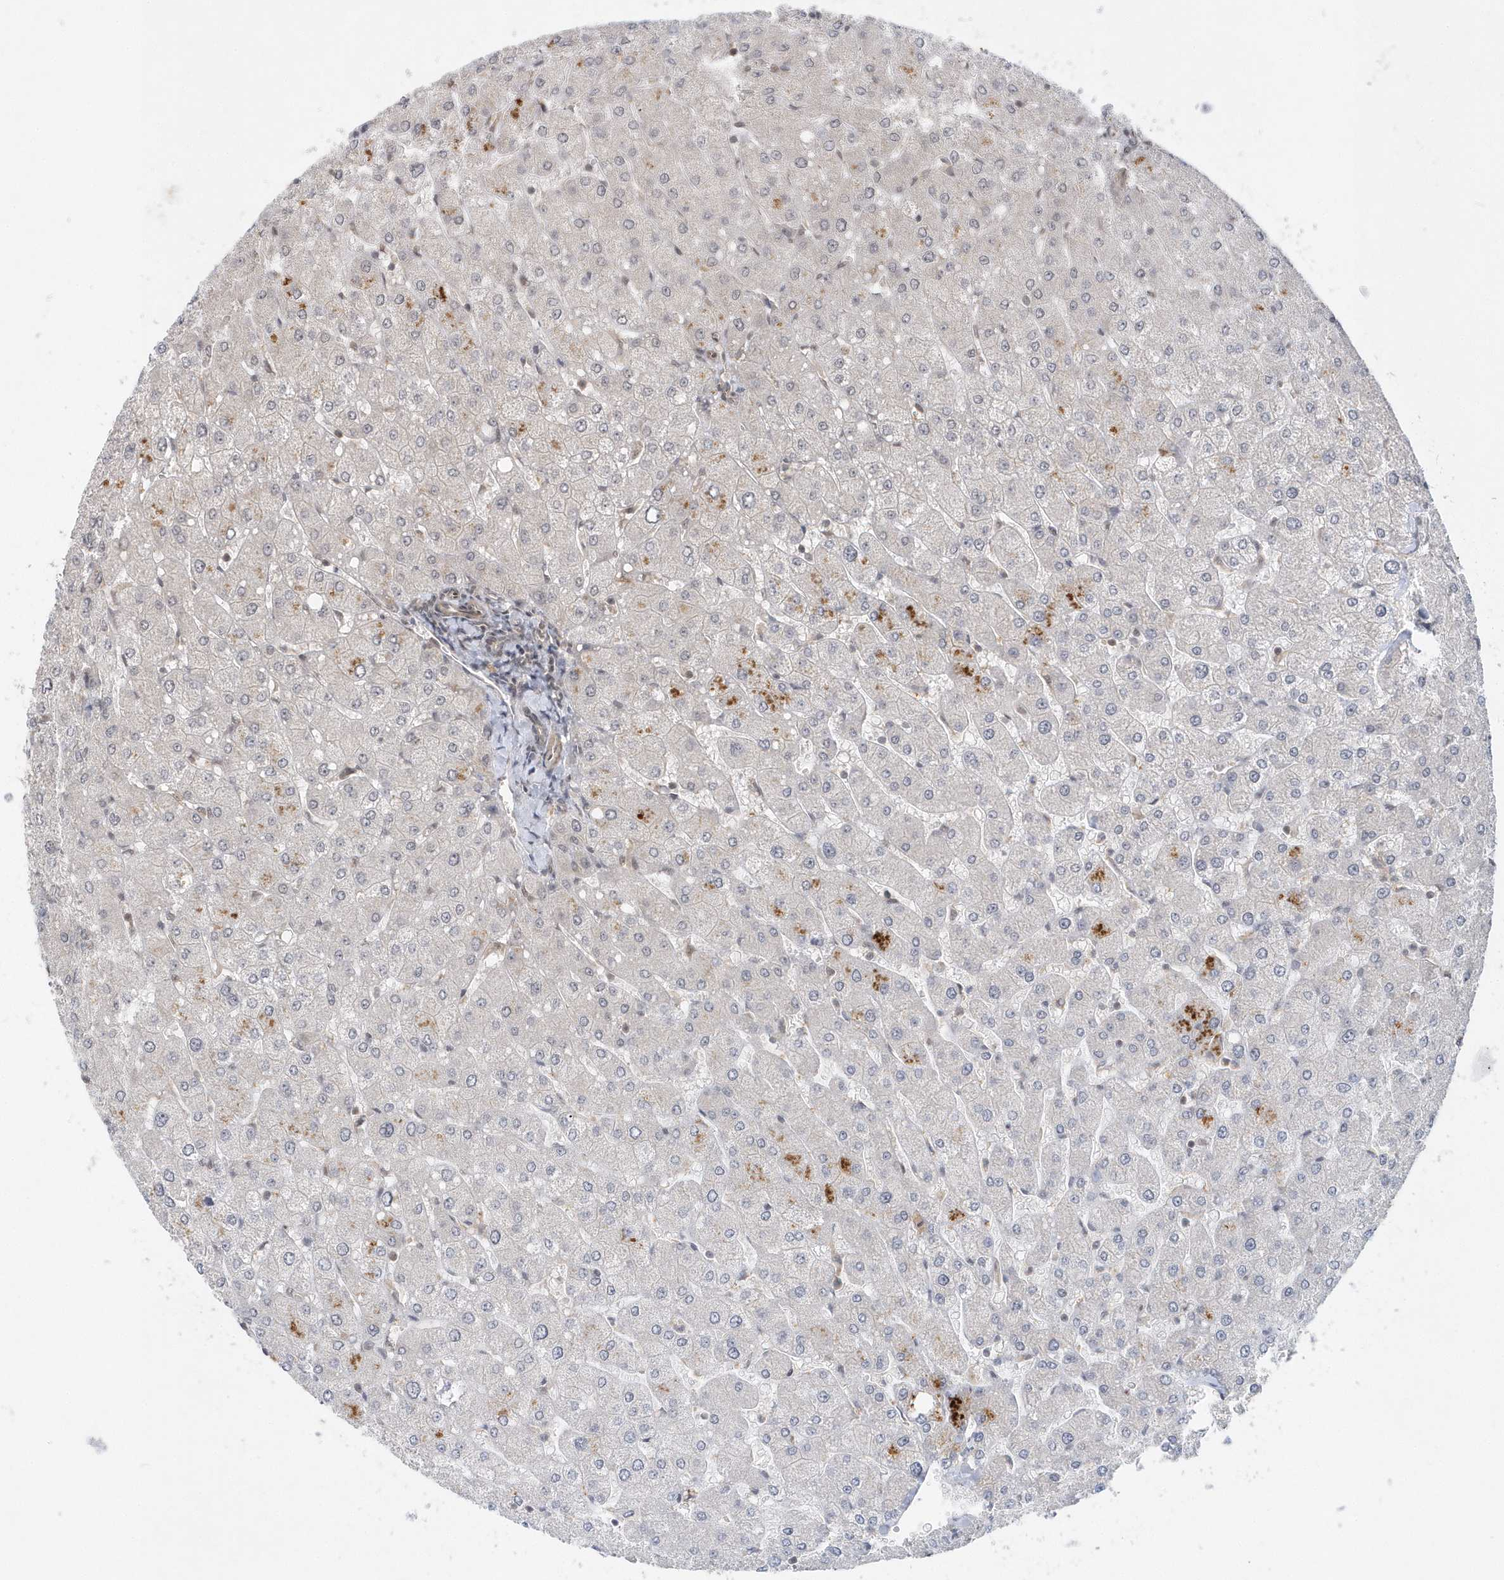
{"staining": {"intensity": "weak", "quantity": "25%-75%", "location": "cytoplasmic/membranous"}, "tissue": "liver", "cell_type": "Cholangiocytes", "image_type": "normal", "snomed": [{"axis": "morphology", "description": "Normal tissue, NOS"}, {"axis": "topography", "description": "Liver"}], "caption": "Immunohistochemical staining of normal liver exhibits weak cytoplasmic/membranous protein positivity in approximately 25%-75% of cholangiocytes. Using DAB (3,3'-diaminobenzidine) (brown) and hematoxylin (blue) stains, captured at high magnification using brightfield microscopy.", "gene": "MXI1", "patient": {"sex": "male", "age": 55}}